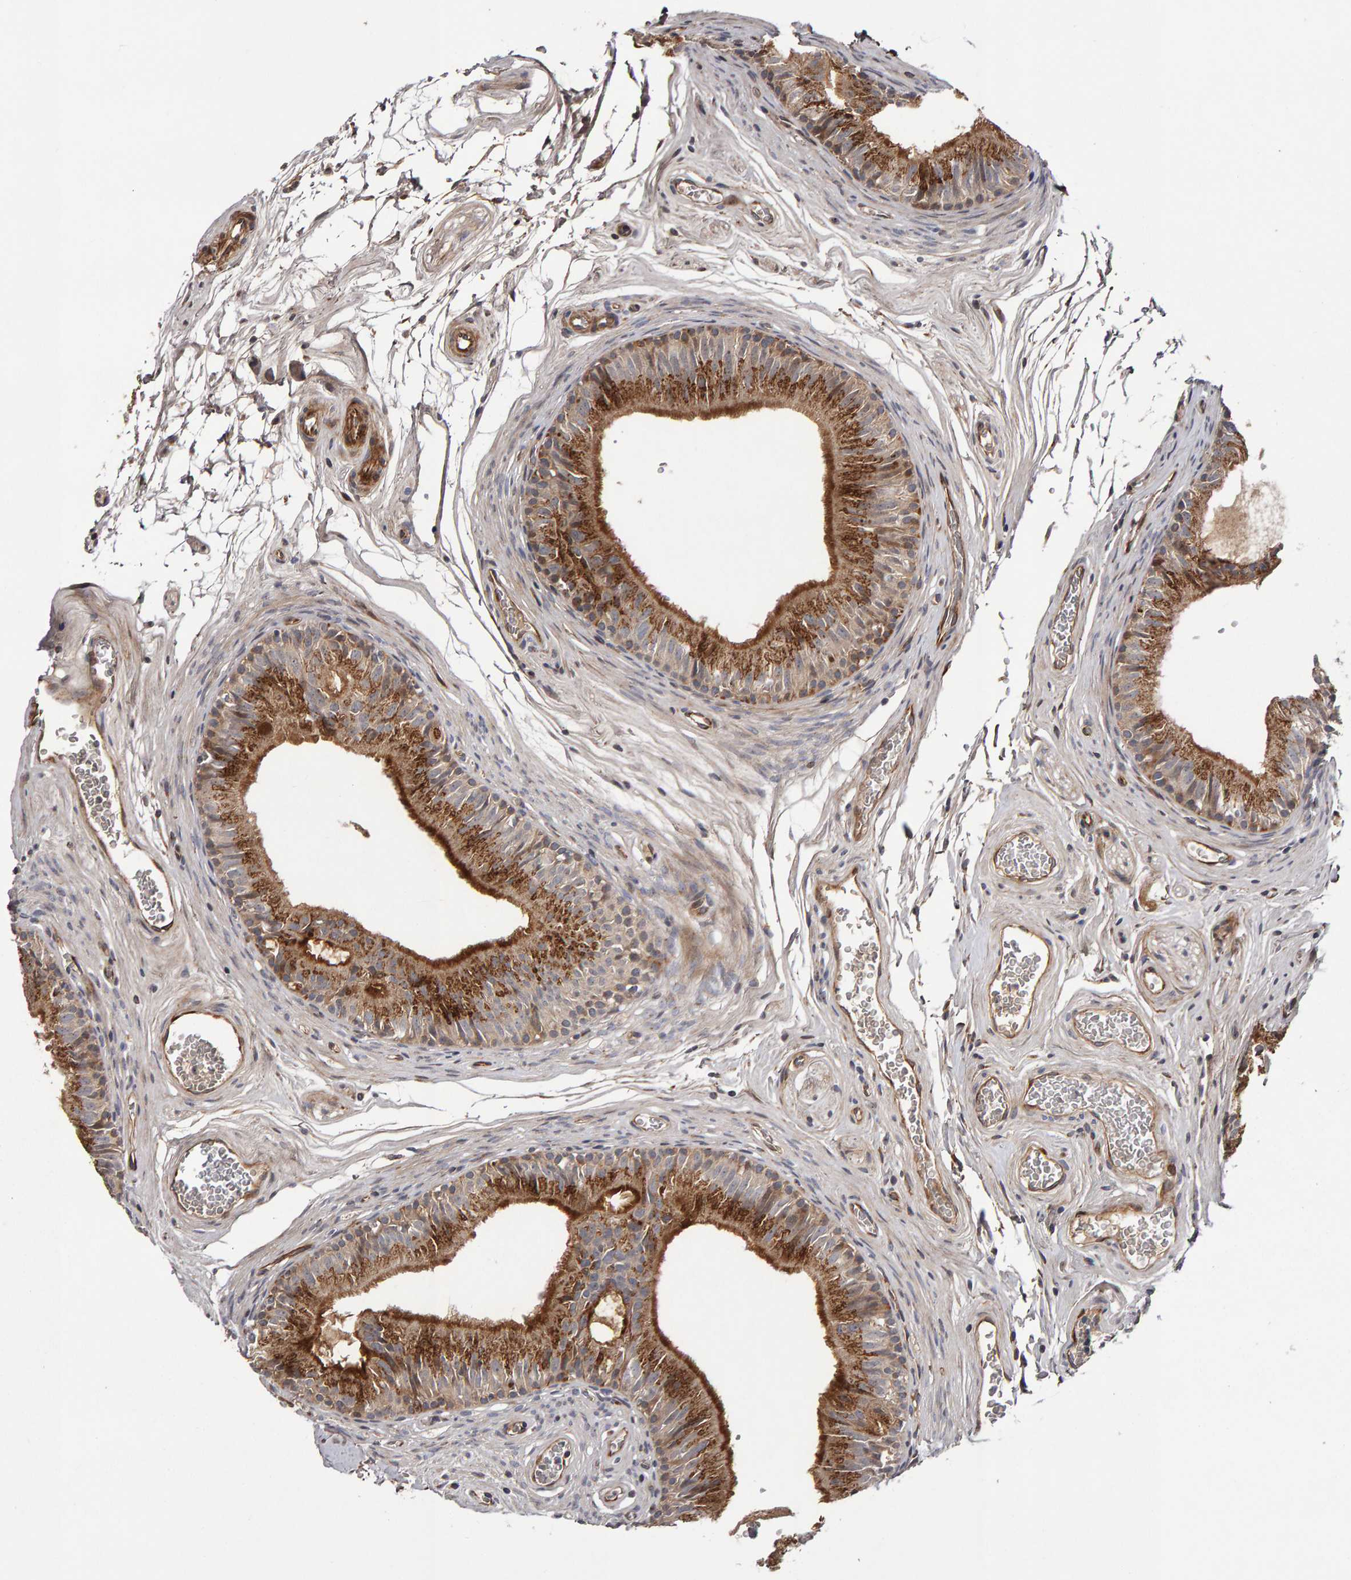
{"staining": {"intensity": "strong", "quantity": "25%-75%", "location": "cytoplasmic/membranous"}, "tissue": "epididymis", "cell_type": "Glandular cells", "image_type": "normal", "snomed": [{"axis": "morphology", "description": "Normal tissue, NOS"}, {"axis": "topography", "description": "Epididymis"}], "caption": "This photomicrograph demonstrates benign epididymis stained with immunohistochemistry to label a protein in brown. The cytoplasmic/membranous of glandular cells show strong positivity for the protein. Nuclei are counter-stained blue.", "gene": "CANT1", "patient": {"sex": "male", "age": 36}}